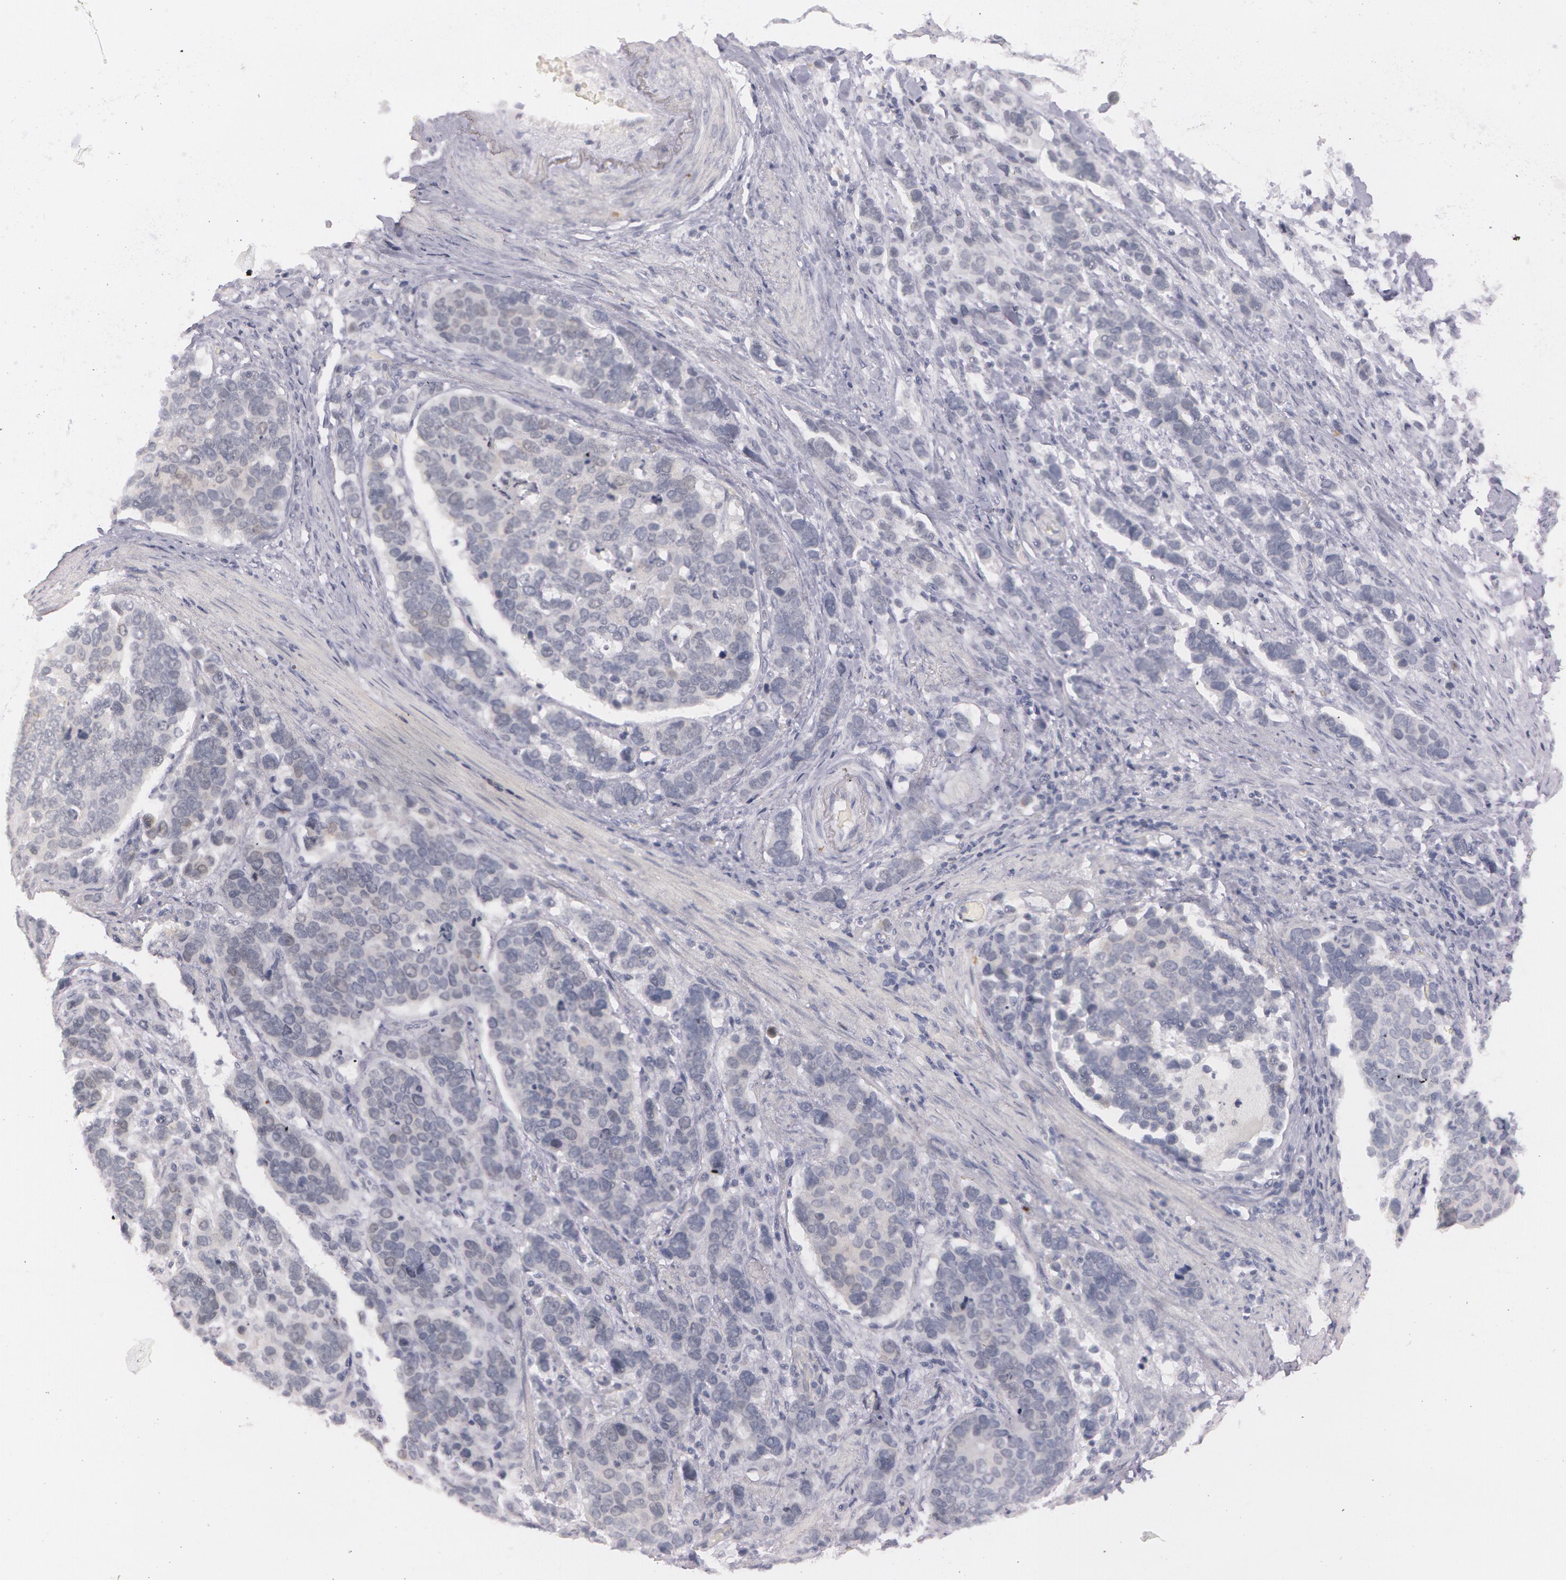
{"staining": {"intensity": "negative", "quantity": "none", "location": "none"}, "tissue": "stomach cancer", "cell_type": "Tumor cells", "image_type": "cancer", "snomed": [{"axis": "morphology", "description": "Adenocarcinoma, NOS"}, {"axis": "topography", "description": "Stomach, upper"}], "caption": "A high-resolution photomicrograph shows immunohistochemistry staining of stomach cancer (adenocarcinoma), which demonstrates no significant expression in tumor cells.", "gene": "IL1RN", "patient": {"sex": "male", "age": 71}}